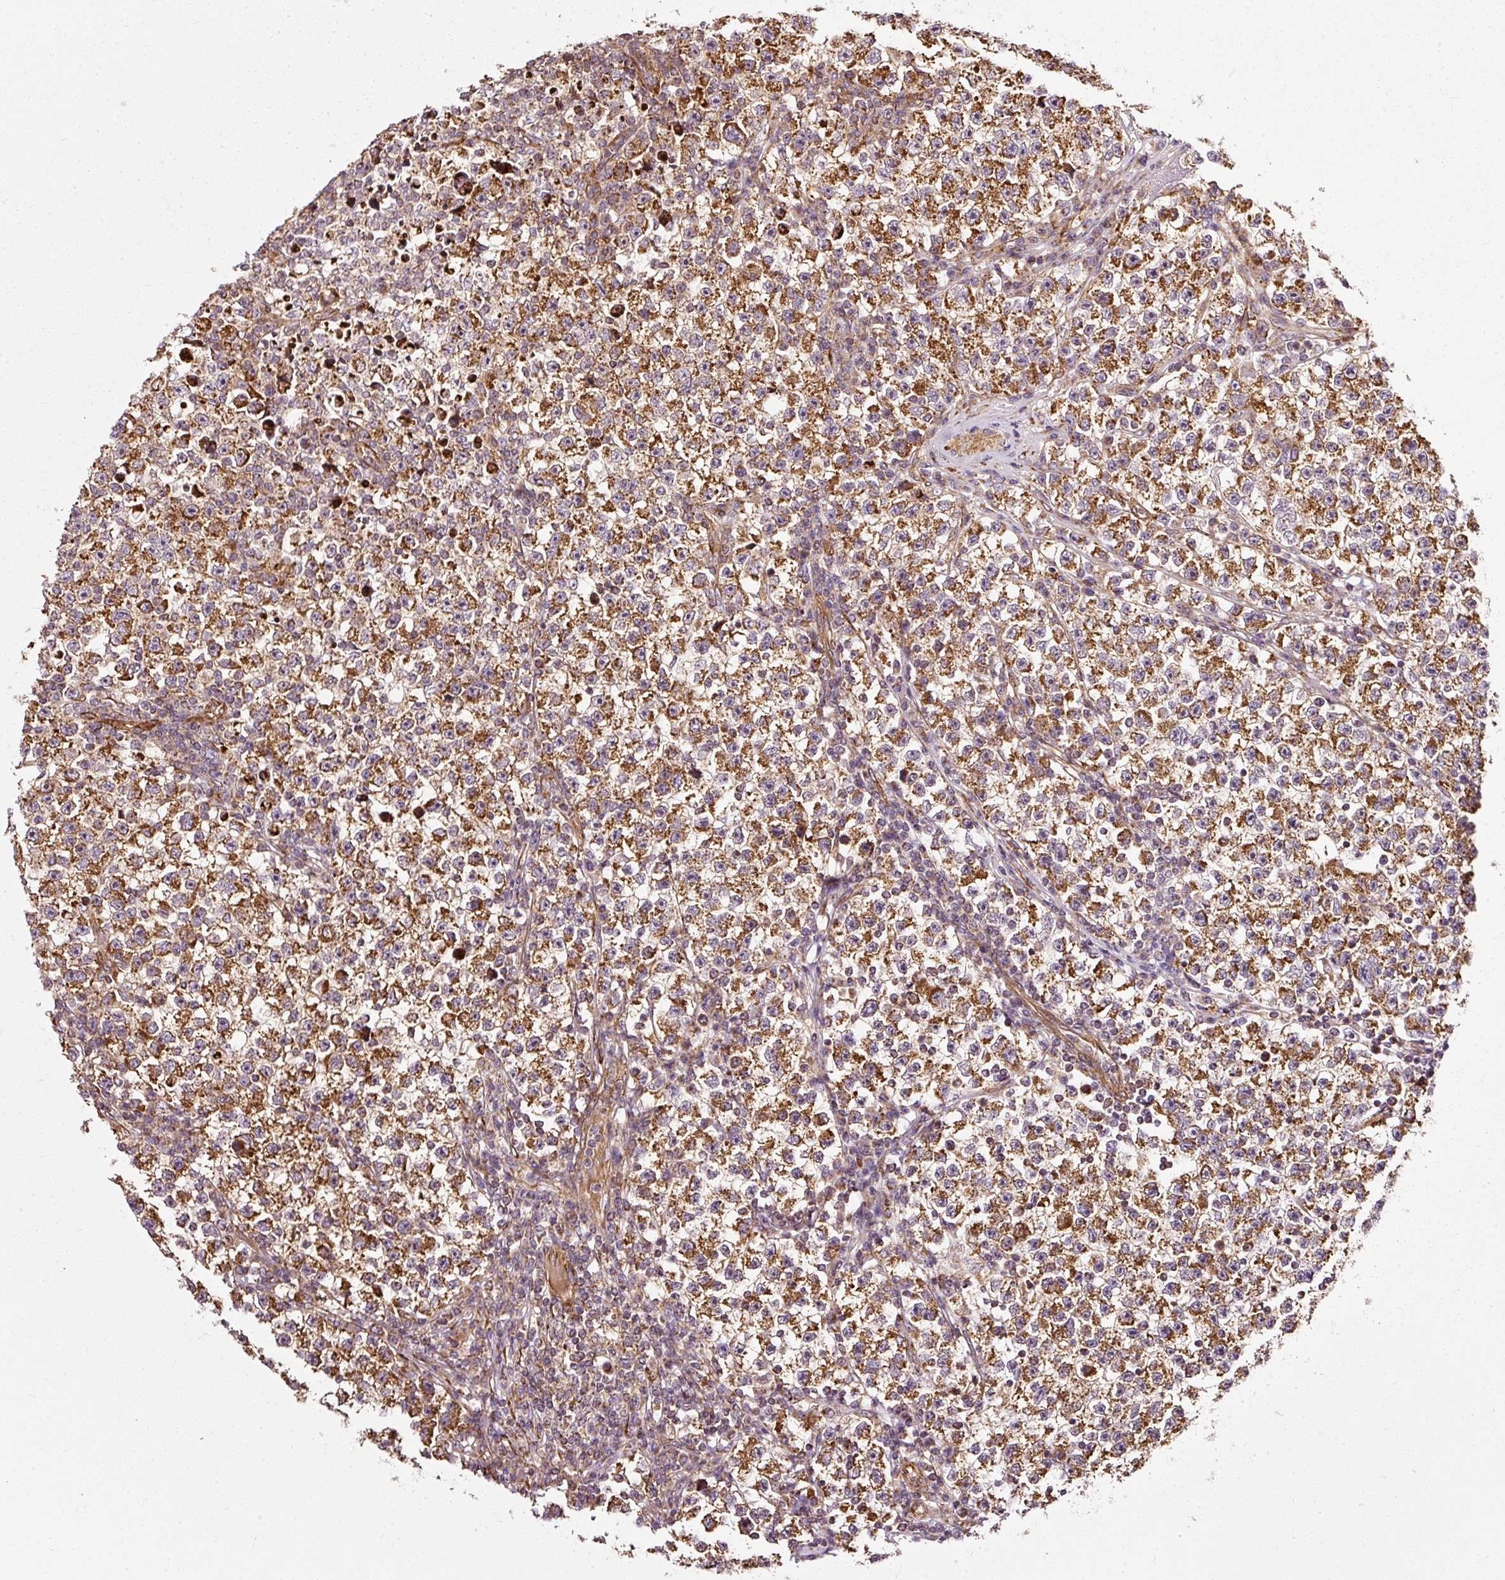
{"staining": {"intensity": "moderate", "quantity": ">75%", "location": "cytoplasmic/membranous"}, "tissue": "testis cancer", "cell_type": "Tumor cells", "image_type": "cancer", "snomed": [{"axis": "morphology", "description": "Seminoma, NOS"}, {"axis": "topography", "description": "Testis"}], "caption": "A brown stain highlights moderate cytoplasmic/membranous staining of a protein in testis seminoma tumor cells.", "gene": "ISCU", "patient": {"sex": "male", "age": 22}}